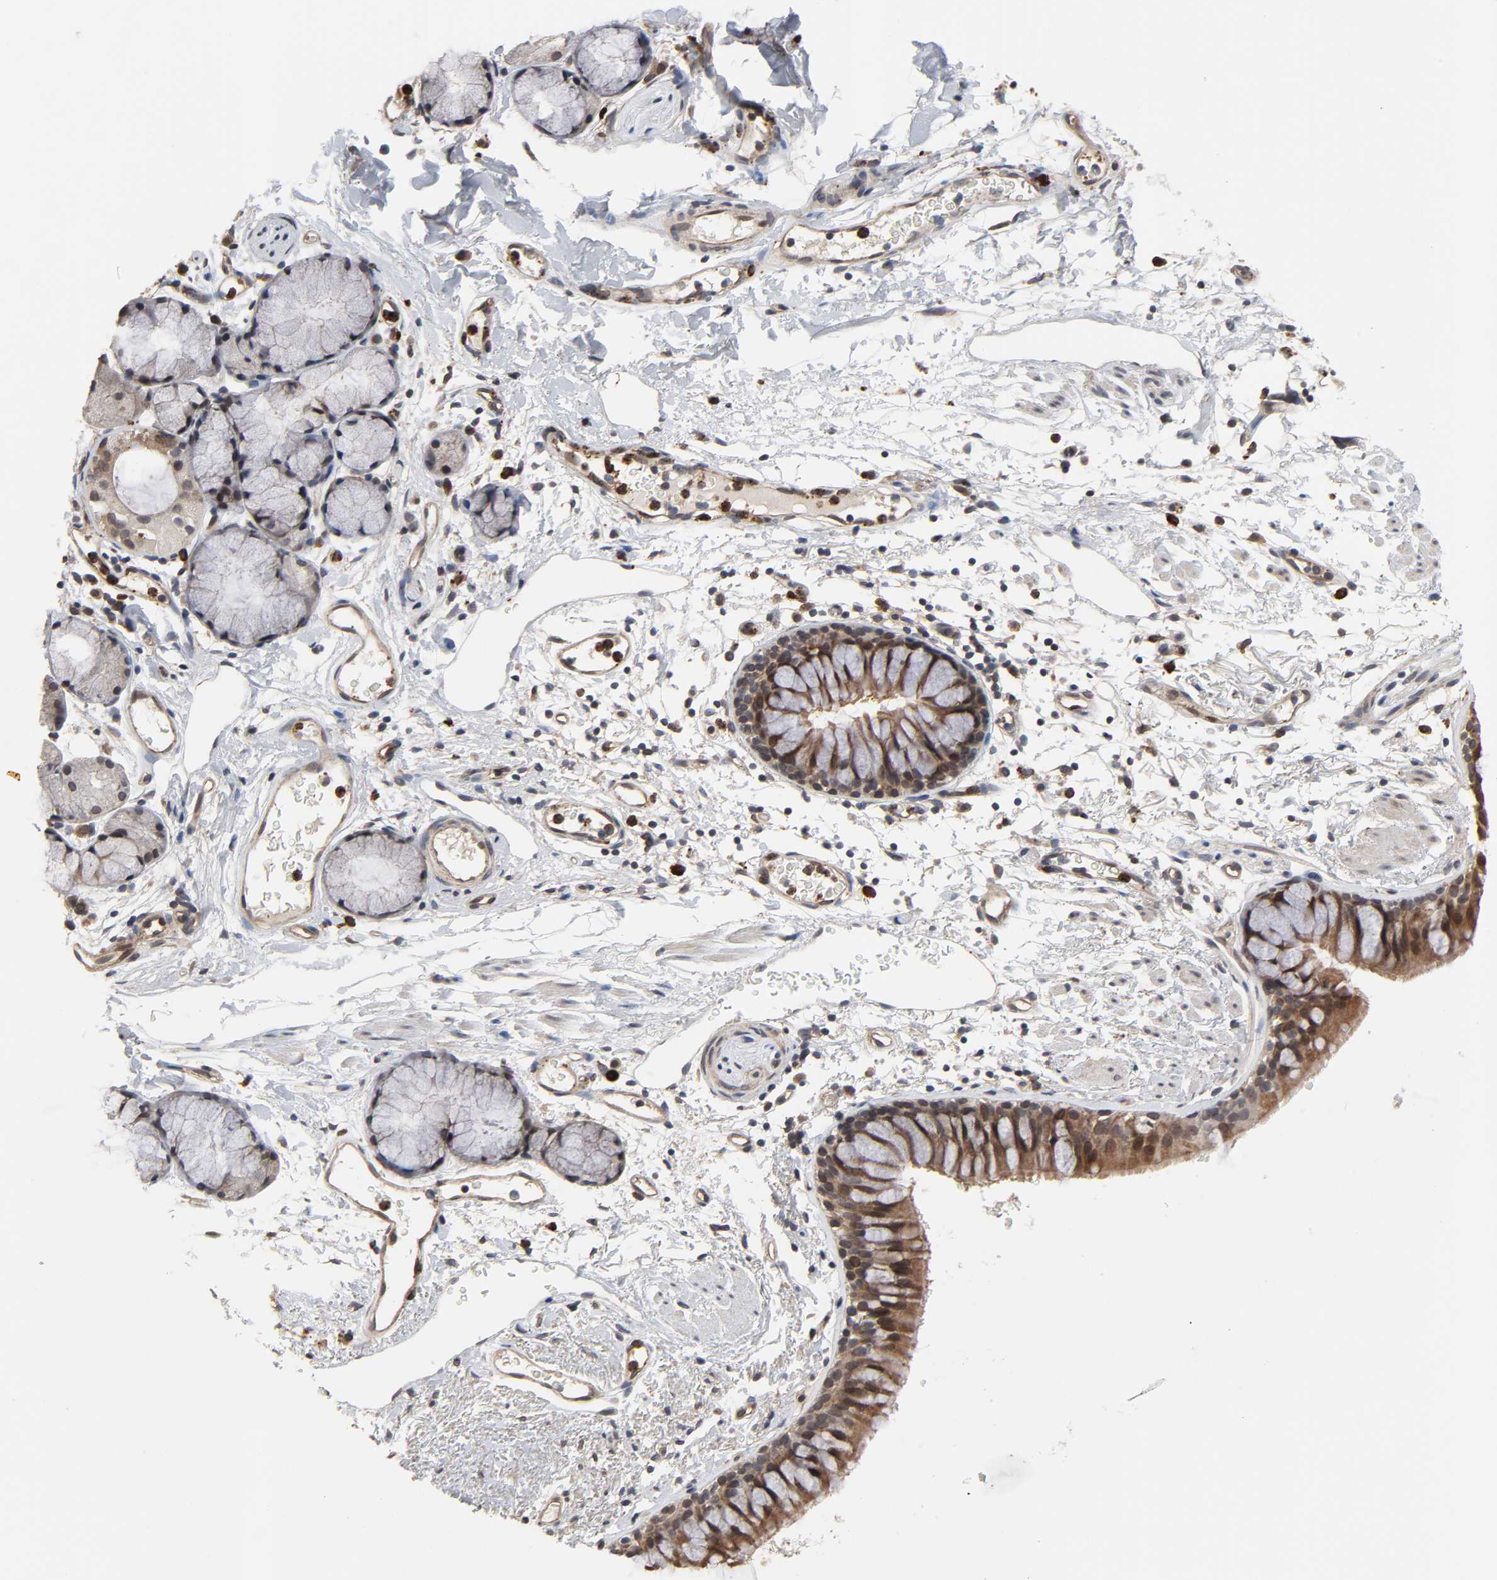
{"staining": {"intensity": "moderate", "quantity": ">75%", "location": "cytoplasmic/membranous,nuclear"}, "tissue": "bronchus", "cell_type": "Respiratory epithelial cells", "image_type": "normal", "snomed": [{"axis": "morphology", "description": "Normal tissue, NOS"}, {"axis": "topography", "description": "Bronchus"}], "caption": "This histopathology image reveals immunohistochemistry (IHC) staining of normal bronchus, with medium moderate cytoplasmic/membranous,nuclear staining in approximately >75% of respiratory epithelial cells.", "gene": "CCDC175", "patient": {"sex": "female", "age": 73}}